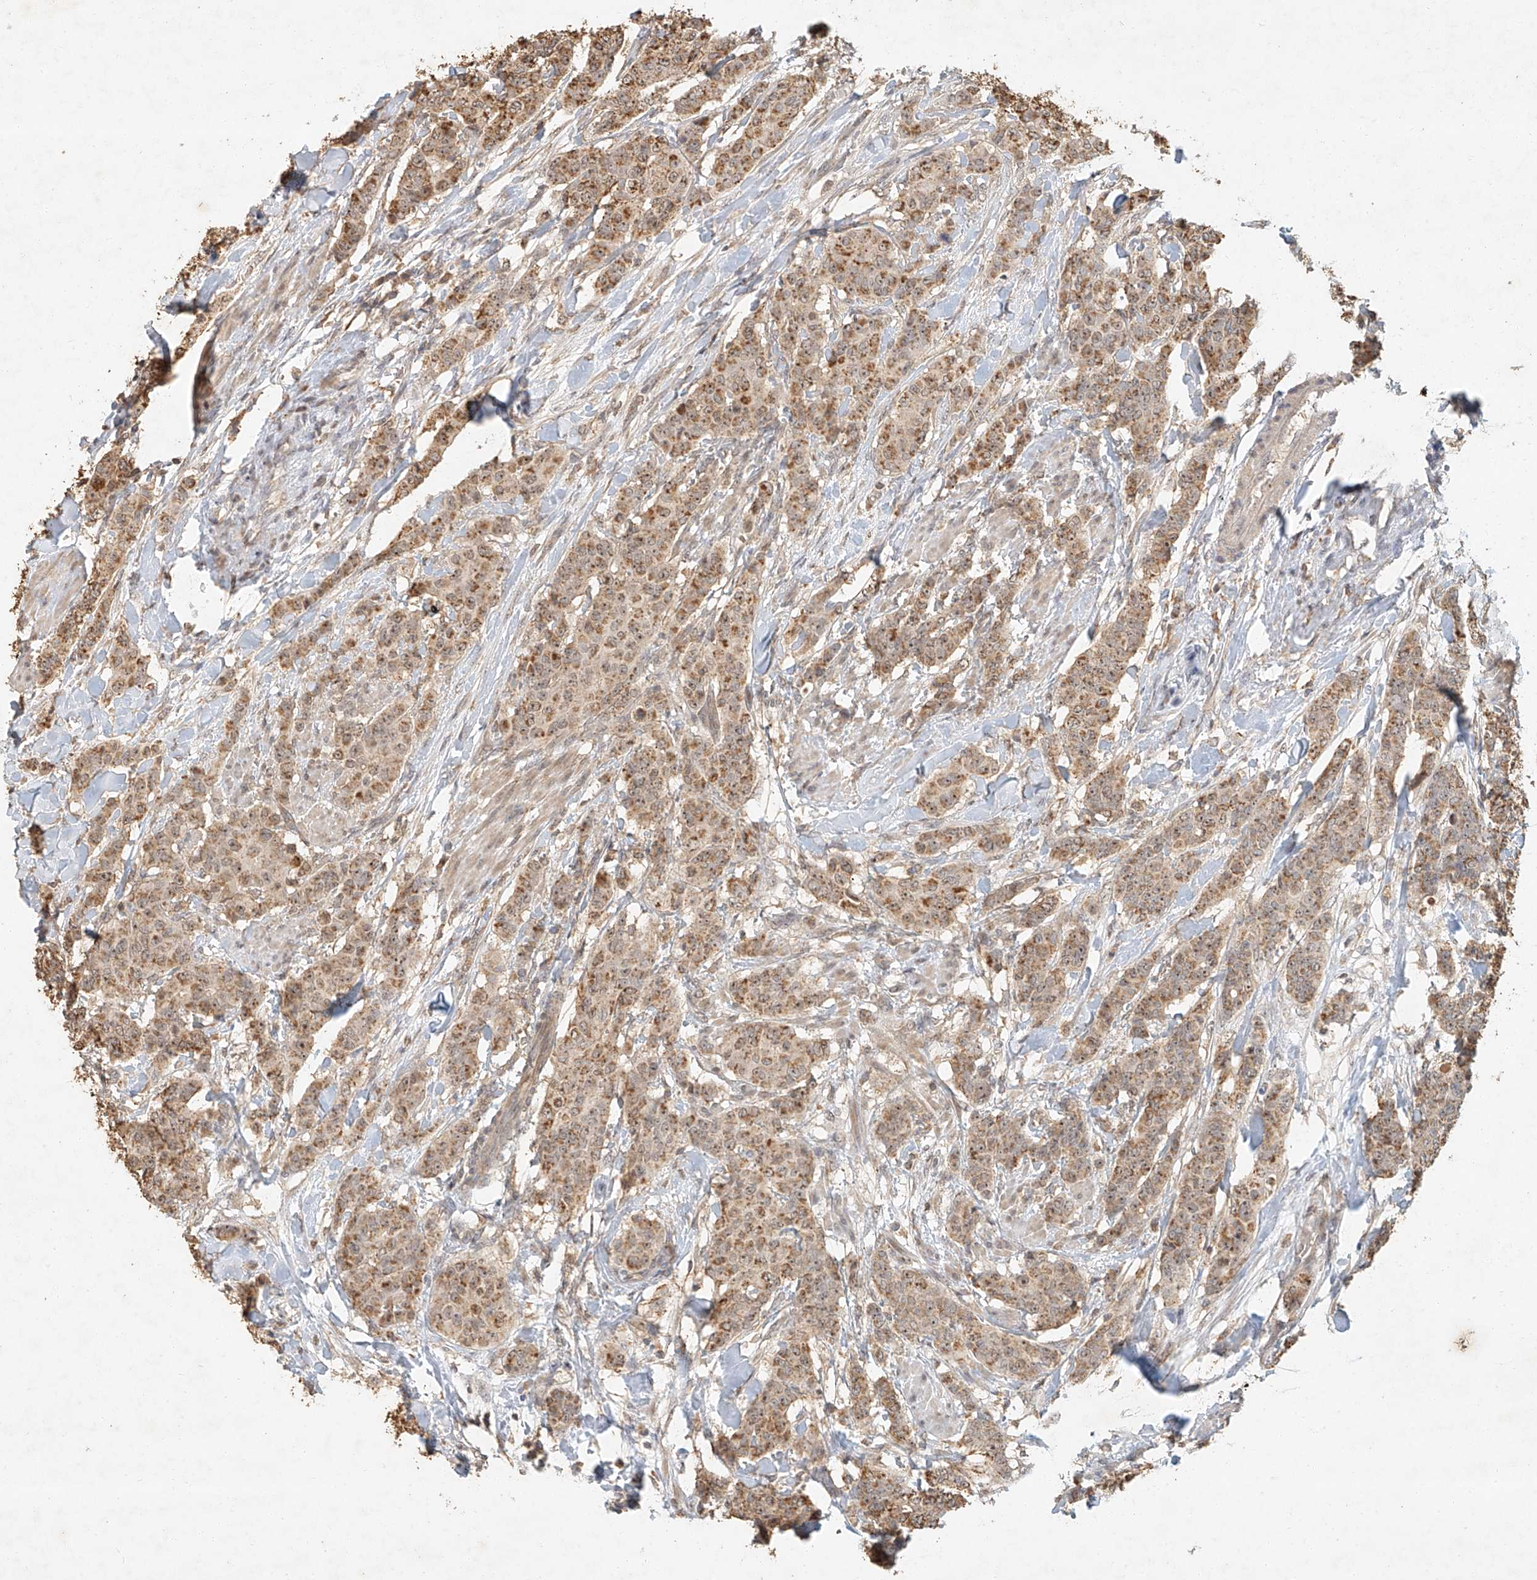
{"staining": {"intensity": "moderate", "quantity": ">75%", "location": "cytoplasmic/membranous,nuclear"}, "tissue": "breast cancer", "cell_type": "Tumor cells", "image_type": "cancer", "snomed": [{"axis": "morphology", "description": "Duct carcinoma"}, {"axis": "topography", "description": "Breast"}], "caption": "Immunohistochemical staining of invasive ductal carcinoma (breast) exhibits medium levels of moderate cytoplasmic/membranous and nuclear expression in approximately >75% of tumor cells.", "gene": "CXorf58", "patient": {"sex": "female", "age": 40}}